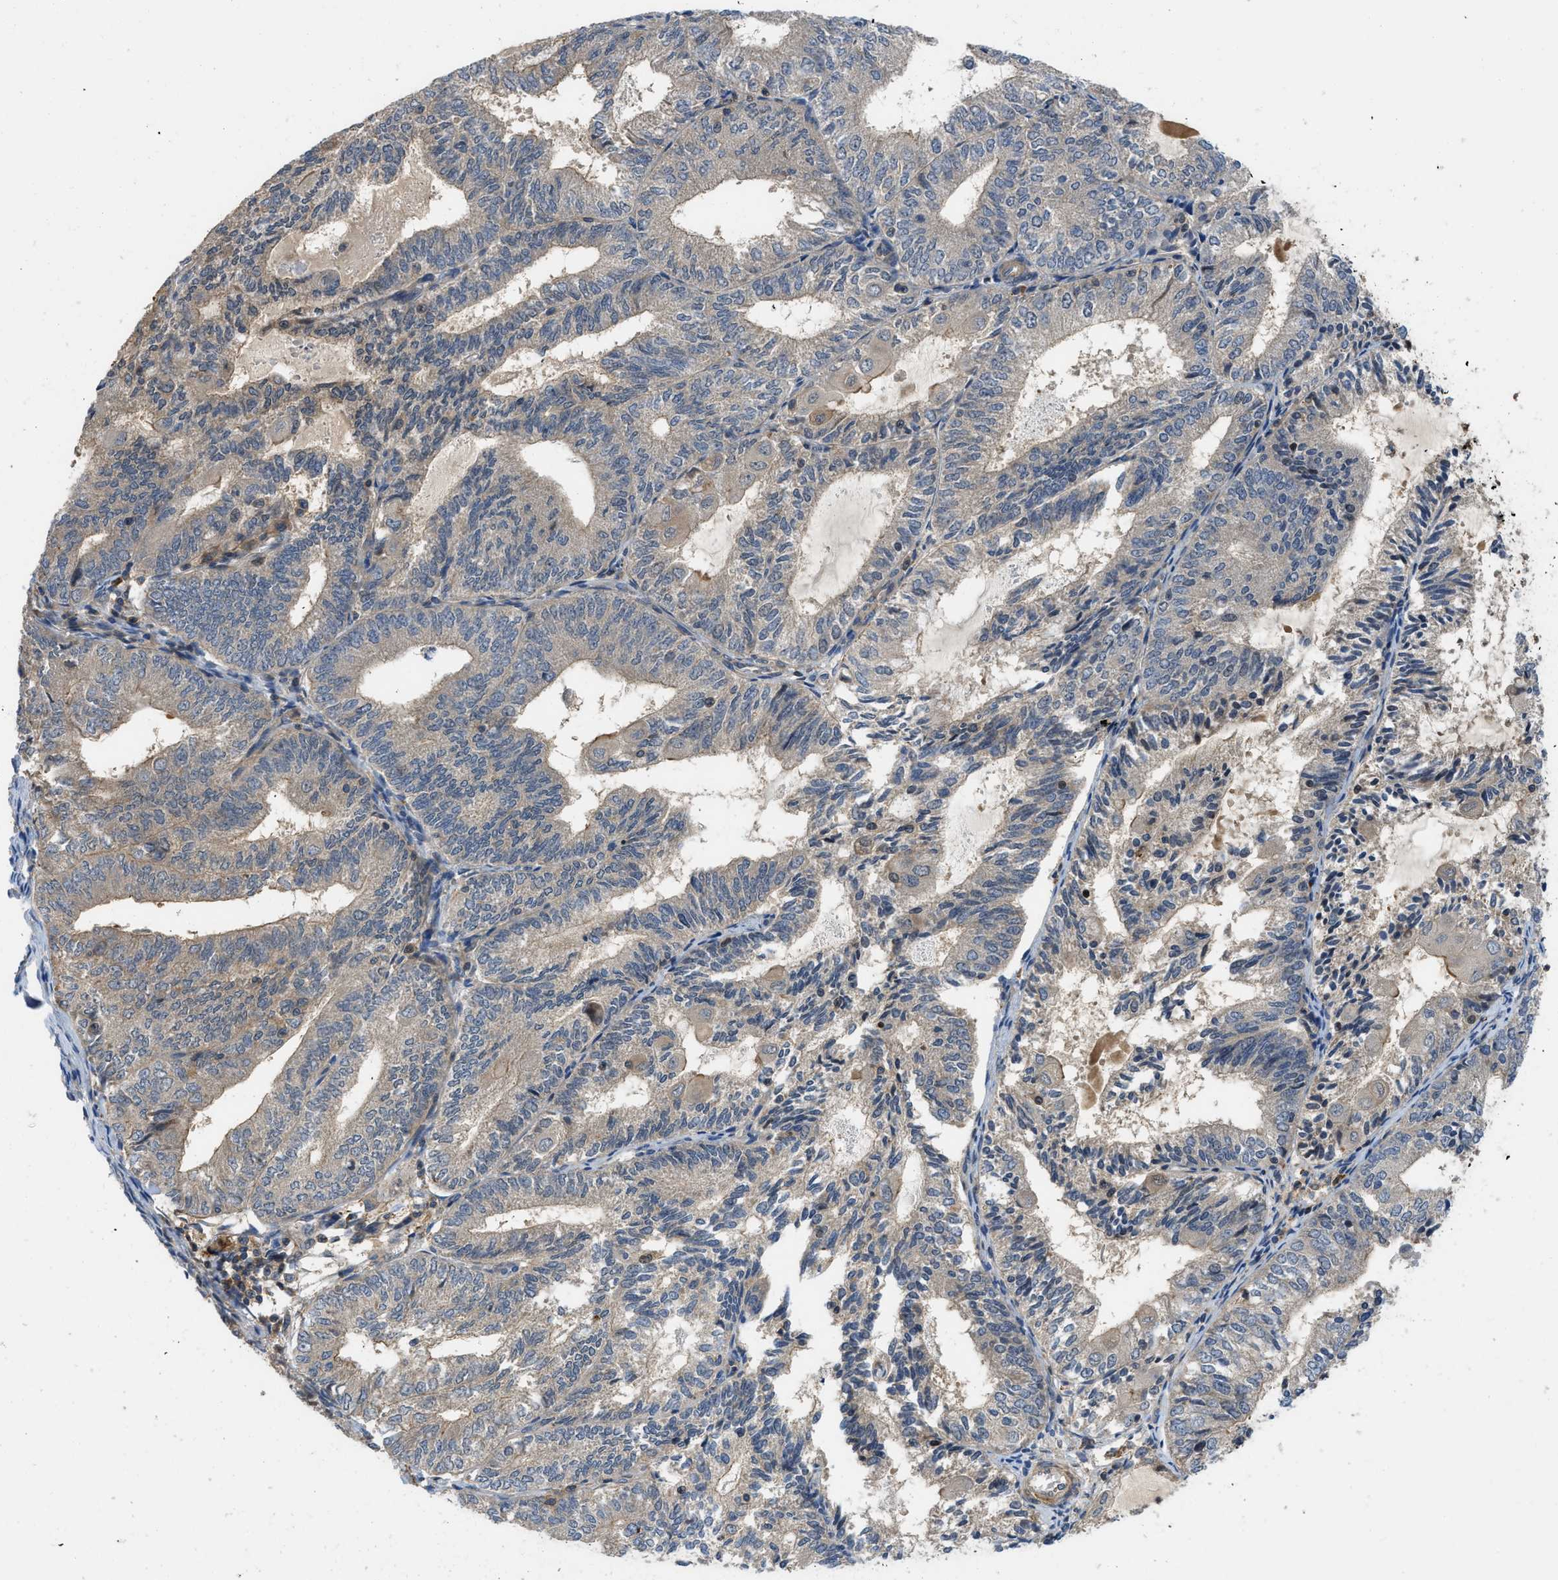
{"staining": {"intensity": "weak", "quantity": "<25%", "location": "cytoplasmic/membranous"}, "tissue": "endometrial cancer", "cell_type": "Tumor cells", "image_type": "cancer", "snomed": [{"axis": "morphology", "description": "Adenocarcinoma, NOS"}, {"axis": "topography", "description": "Endometrium"}], "caption": "Tumor cells are negative for protein expression in human endometrial cancer (adenocarcinoma).", "gene": "GPR31", "patient": {"sex": "female", "age": 81}}